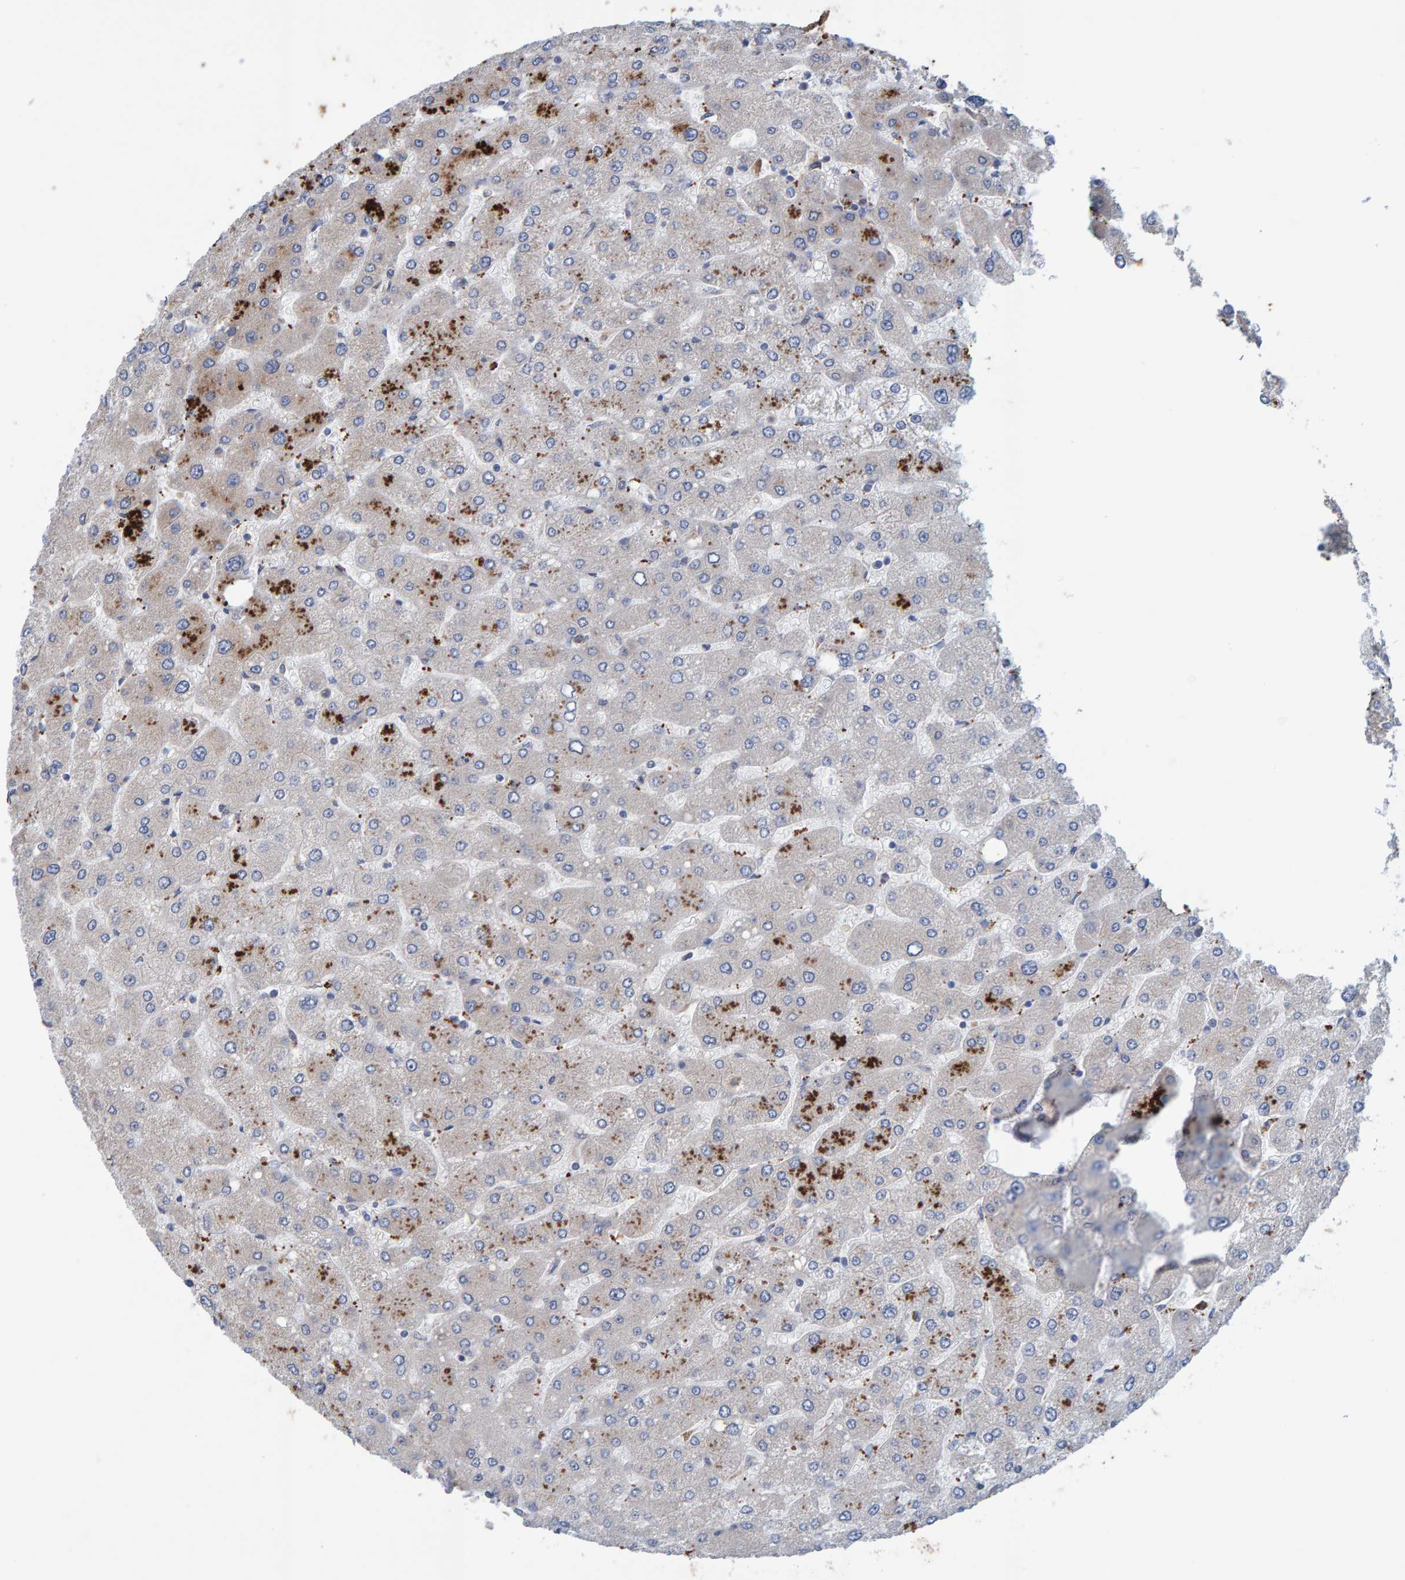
{"staining": {"intensity": "weak", "quantity": "<25%", "location": "cytoplasmic/membranous"}, "tissue": "liver", "cell_type": "Cholangiocytes", "image_type": "normal", "snomed": [{"axis": "morphology", "description": "Normal tissue, NOS"}, {"axis": "topography", "description": "Liver"}], "caption": "This is a image of immunohistochemistry (IHC) staining of normal liver, which shows no expression in cholangiocytes. (DAB (3,3'-diaminobenzidine) immunohistochemistry (IHC) visualized using brightfield microscopy, high magnification).", "gene": "MFSD6L", "patient": {"sex": "male", "age": 55}}